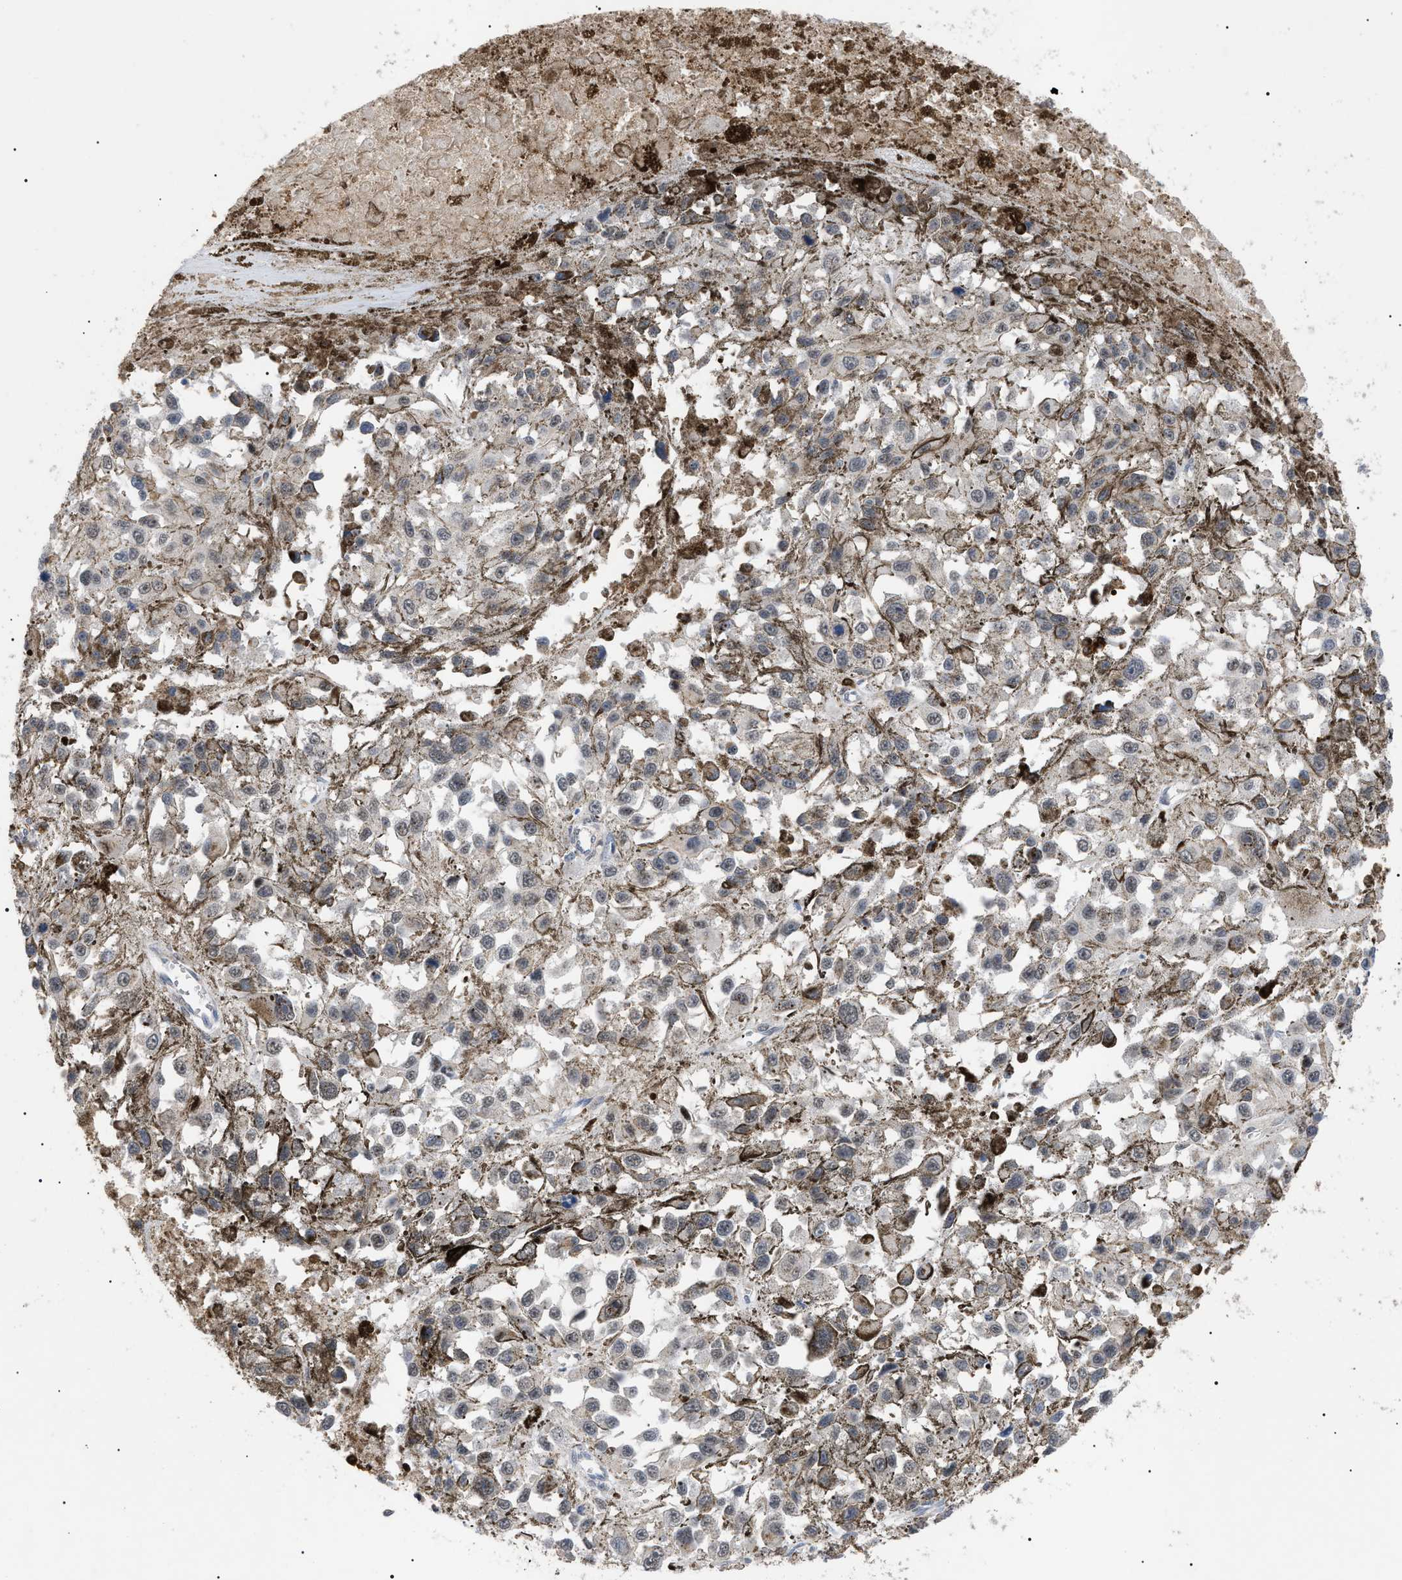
{"staining": {"intensity": "weak", "quantity": "<25%", "location": "cytoplasmic/membranous"}, "tissue": "melanoma", "cell_type": "Tumor cells", "image_type": "cancer", "snomed": [{"axis": "morphology", "description": "Malignant melanoma, Metastatic site"}, {"axis": "topography", "description": "Lymph node"}], "caption": "The IHC photomicrograph has no significant expression in tumor cells of malignant melanoma (metastatic site) tissue. Nuclei are stained in blue.", "gene": "CD300A", "patient": {"sex": "male", "age": 59}}